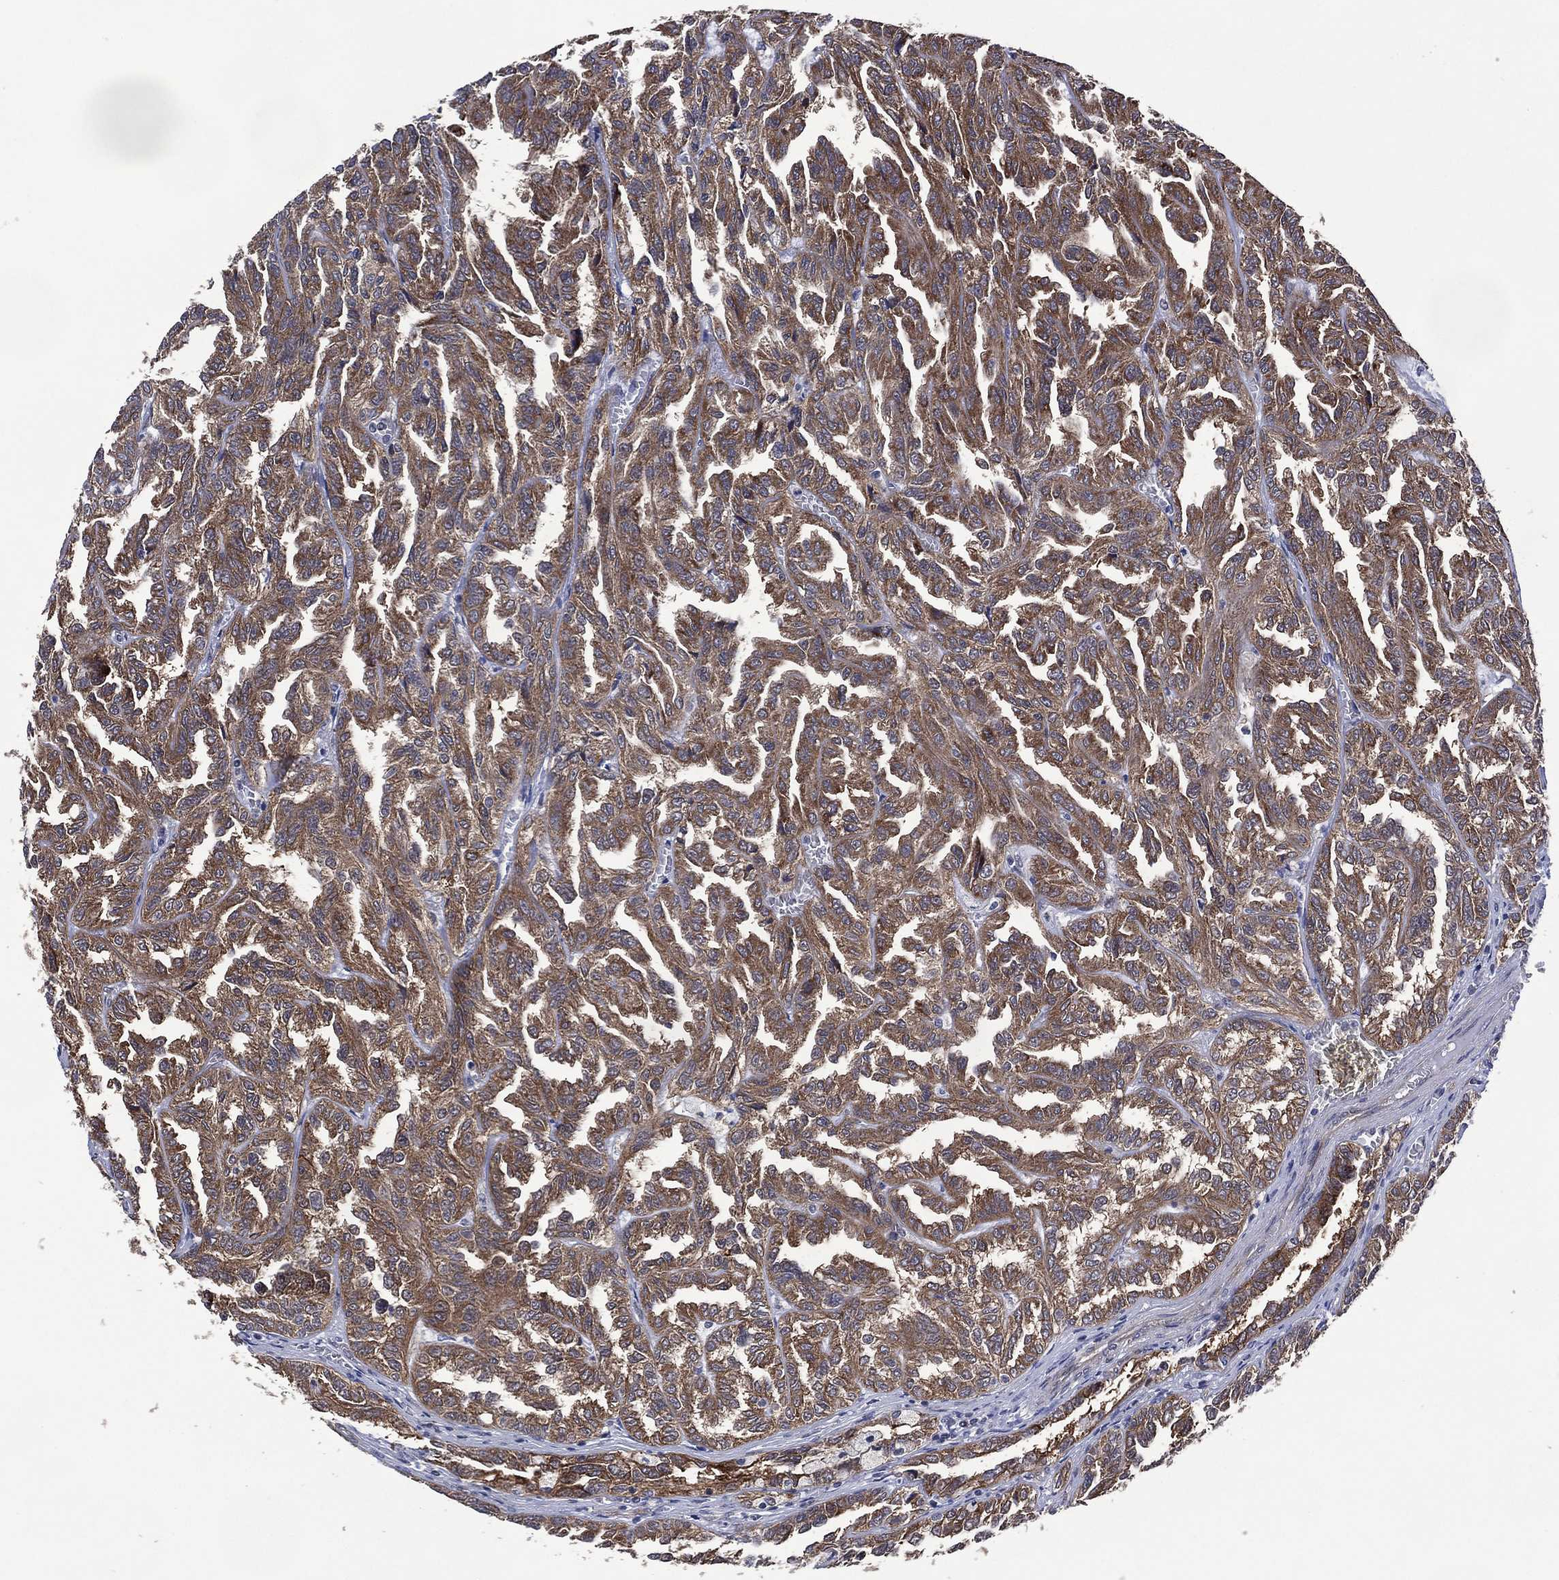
{"staining": {"intensity": "moderate", "quantity": ">75%", "location": "cytoplasmic/membranous"}, "tissue": "renal cancer", "cell_type": "Tumor cells", "image_type": "cancer", "snomed": [{"axis": "morphology", "description": "Adenocarcinoma, NOS"}, {"axis": "topography", "description": "Kidney"}], "caption": "Renal cancer (adenocarcinoma) stained with immunohistochemistry reveals moderate cytoplasmic/membranous positivity in about >75% of tumor cells. Nuclei are stained in blue.", "gene": "HTD2", "patient": {"sex": "male", "age": 79}}